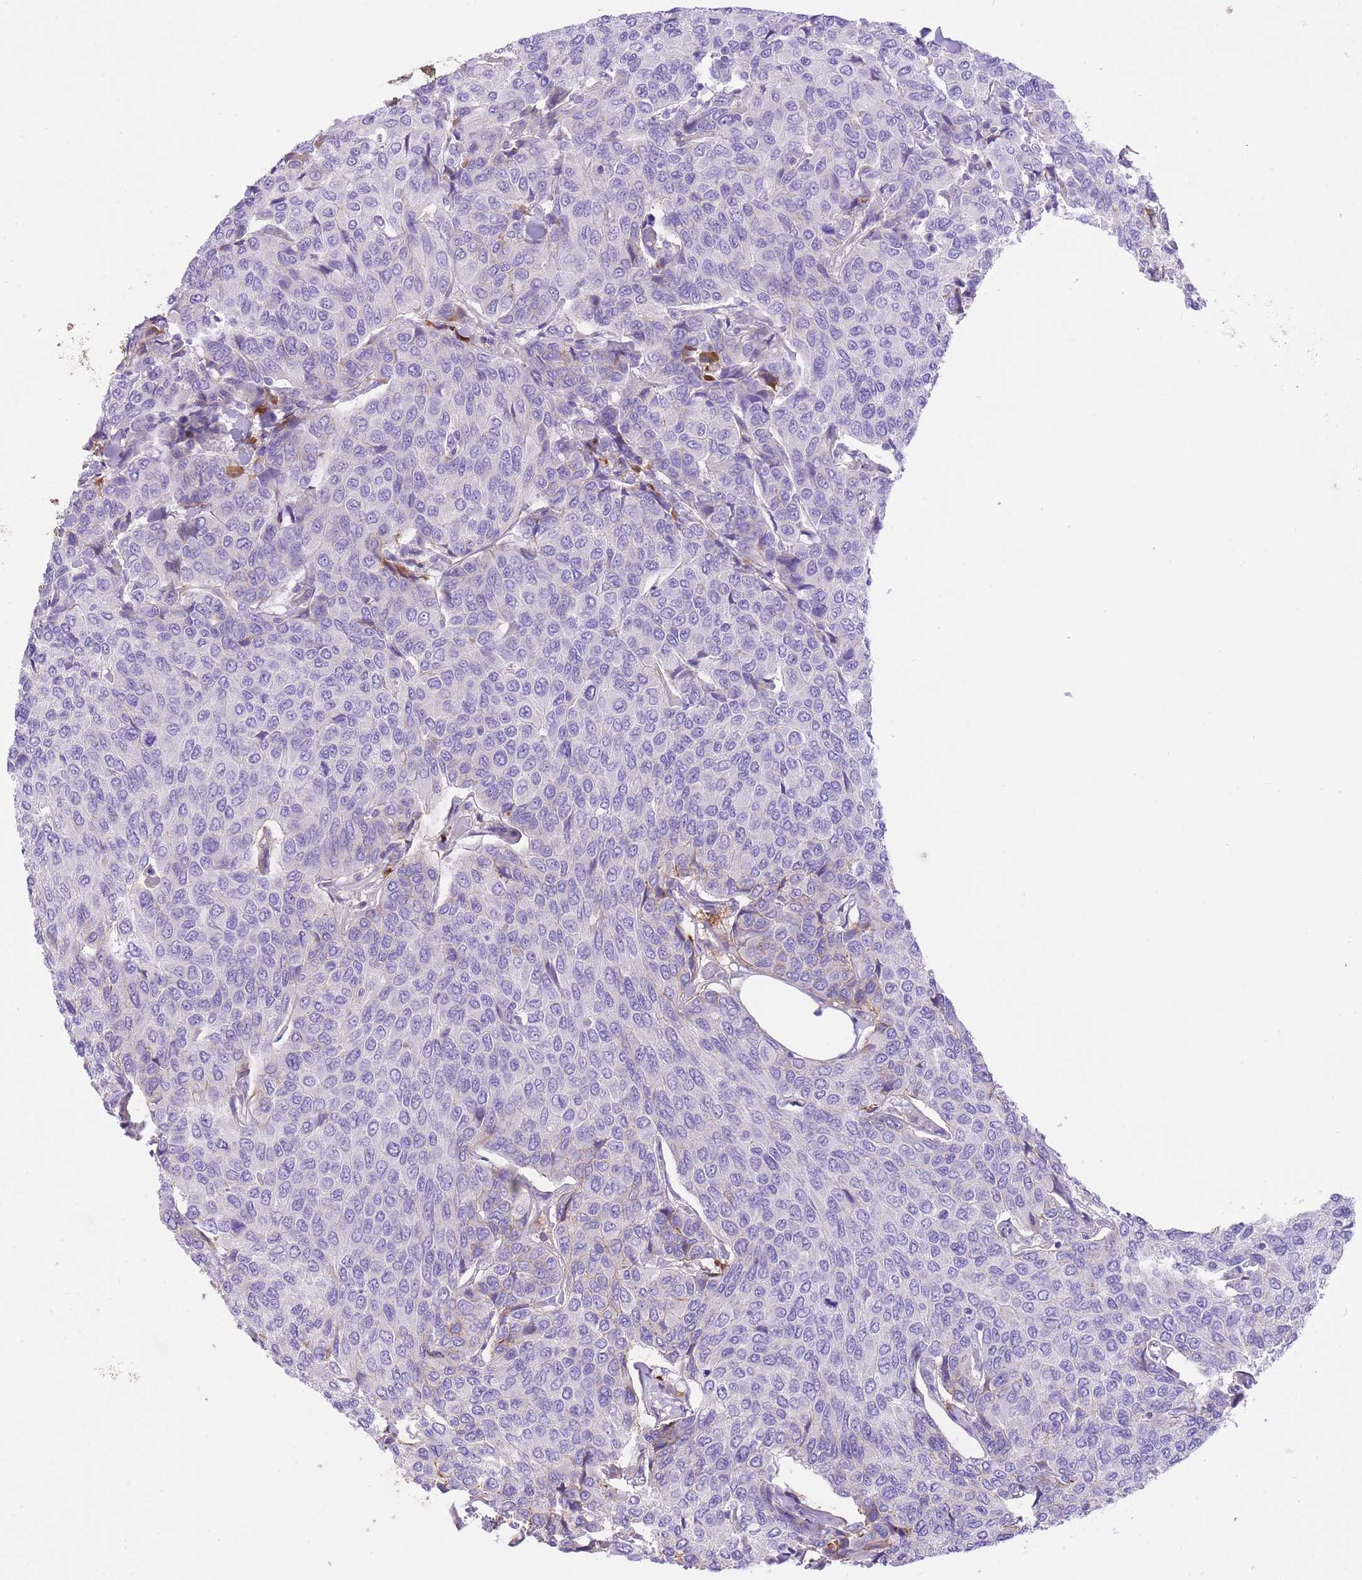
{"staining": {"intensity": "negative", "quantity": "none", "location": "none"}, "tissue": "breast cancer", "cell_type": "Tumor cells", "image_type": "cancer", "snomed": [{"axis": "morphology", "description": "Duct carcinoma"}, {"axis": "topography", "description": "Breast"}], "caption": "Immunohistochemical staining of infiltrating ductal carcinoma (breast) displays no significant staining in tumor cells. (DAB (3,3'-diaminobenzidine) IHC with hematoxylin counter stain).", "gene": "HRG", "patient": {"sex": "female", "age": 55}}